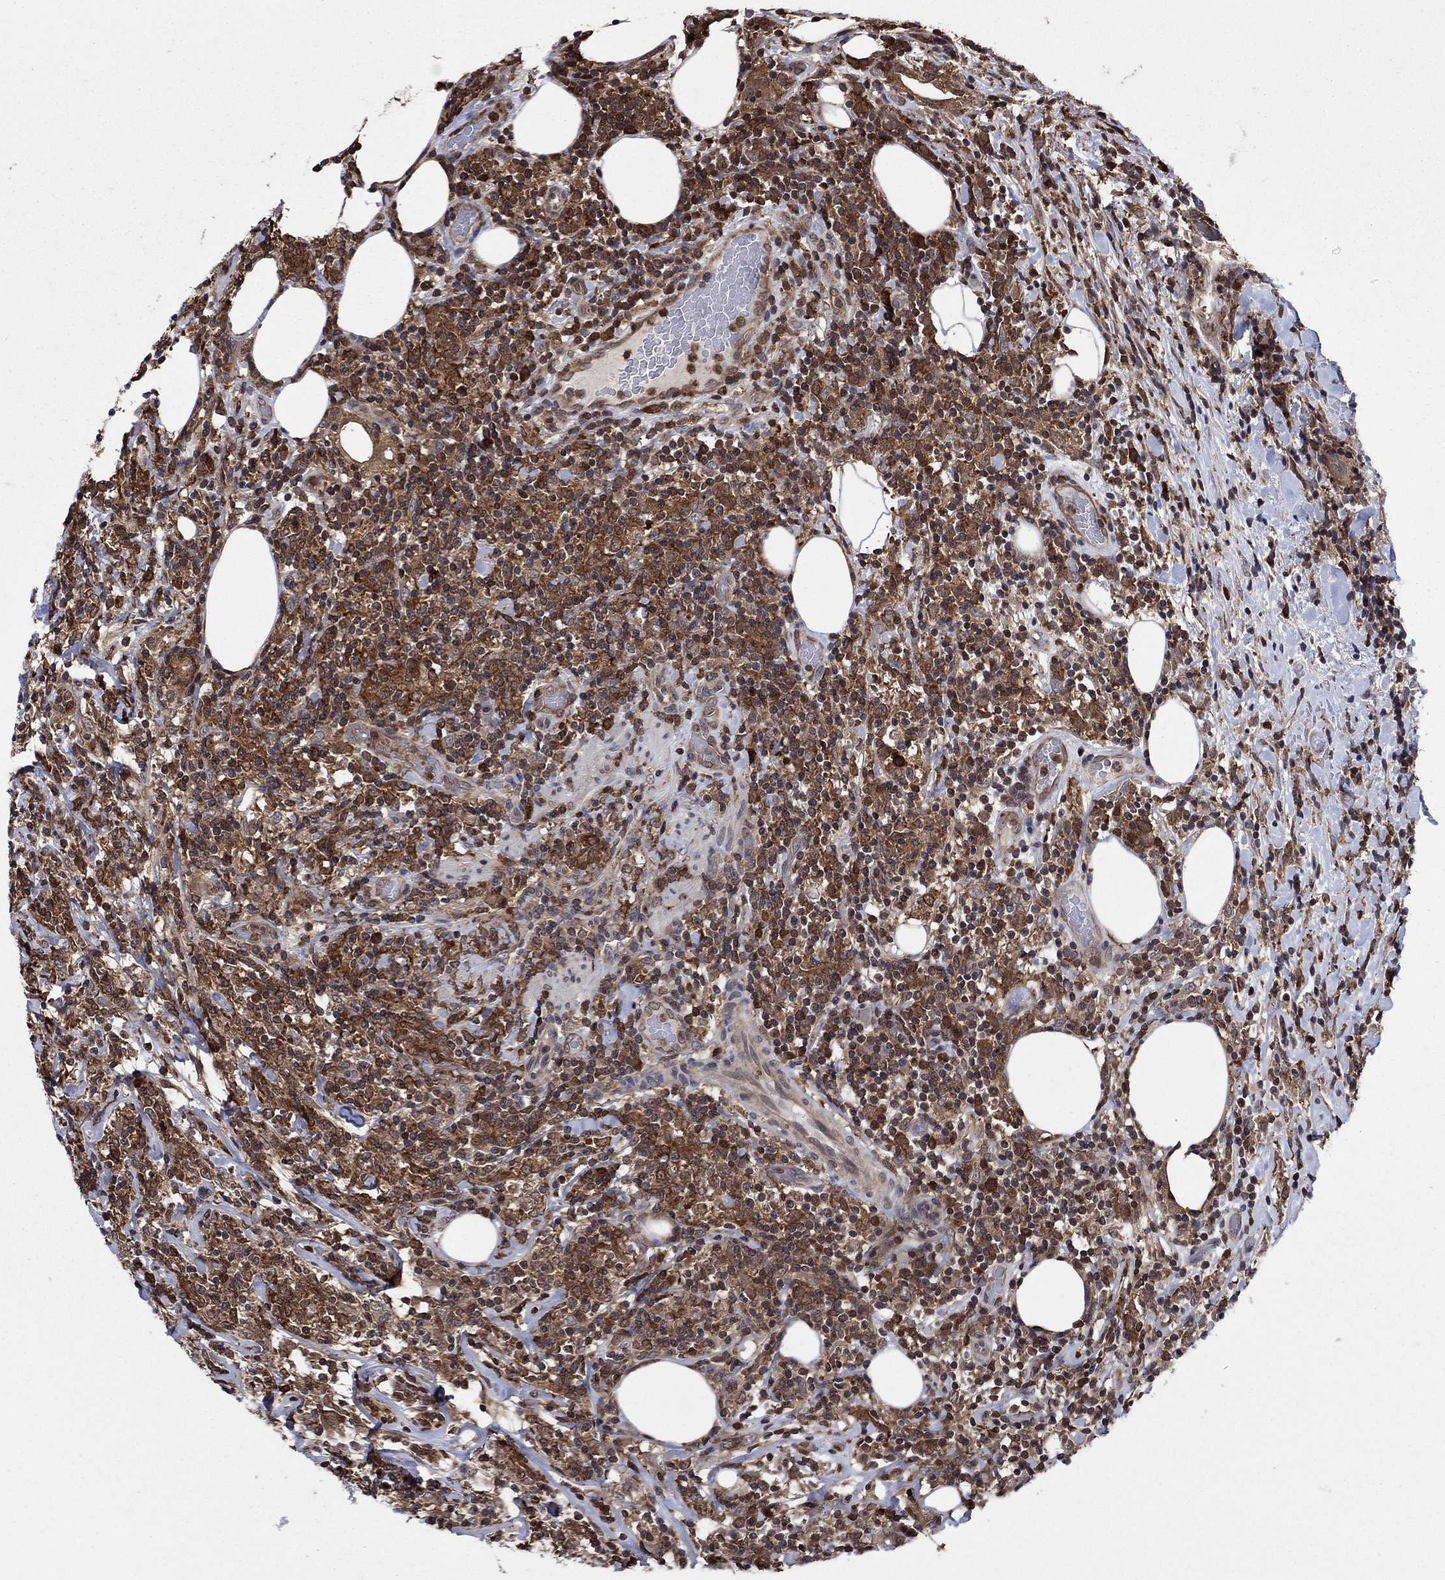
{"staining": {"intensity": "strong", "quantity": ">75%", "location": "cytoplasmic/membranous"}, "tissue": "lymphoma", "cell_type": "Tumor cells", "image_type": "cancer", "snomed": [{"axis": "morphology", "description": "Malignant lymphoma, non-Hodgkin's type, High grade"}, {"axis": "topography", "description": "Lymph node"}], "caption": "This is an image of immunohistochemistry staining of lymphoma, which shows strong positivity in the cytoplasmic/membranous of tumor cells.", "gene": "CACYBP", "patient": {"sex": "female", "age": 84}}